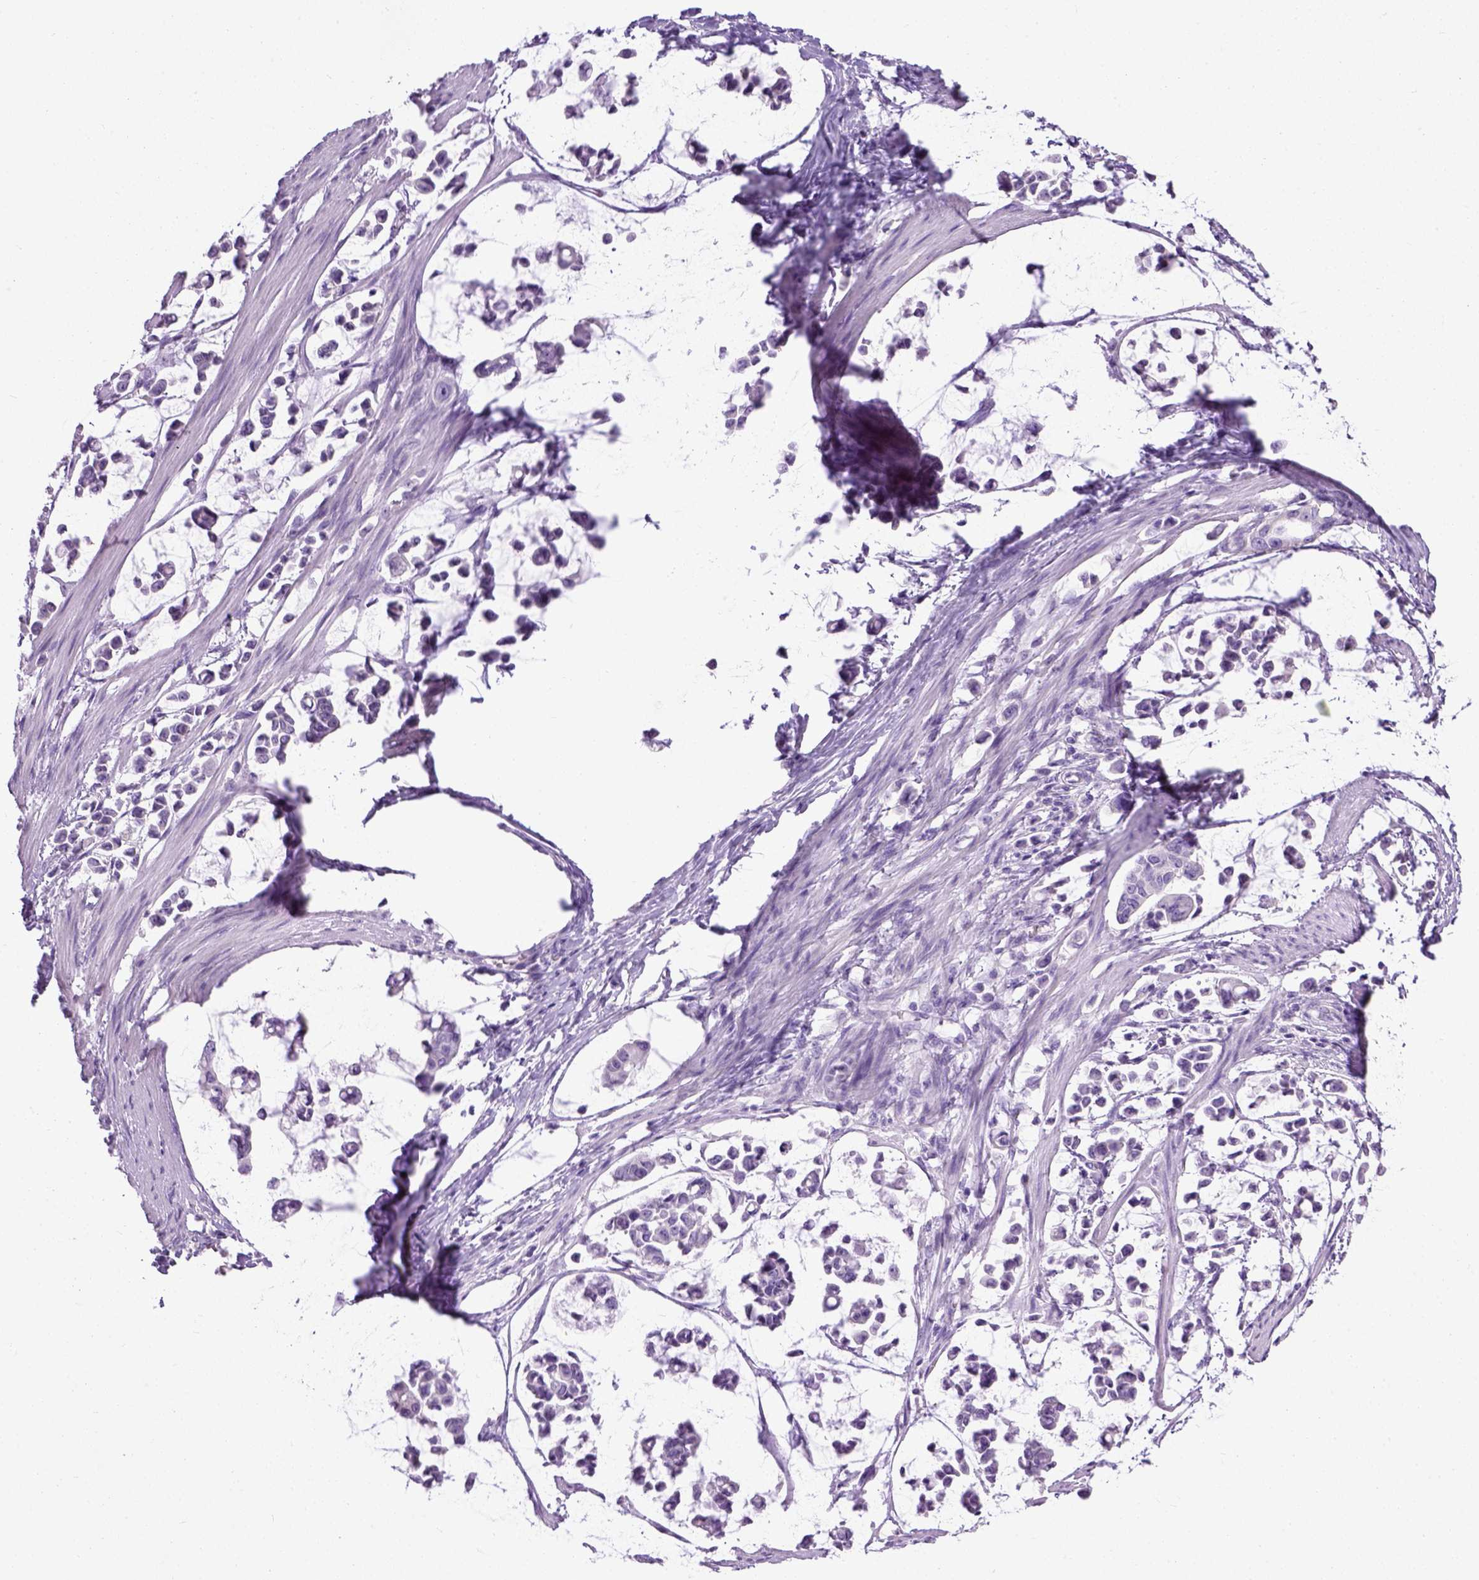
{"staining": {"intensity": "negative", "quantity": "none", "location": "none"}, "tissue": "stomach cancer", "cell_type": "Tumor cells", "image_type": "cancer", "snomed": [{"axis": "morphology", "description": "Adenocarcinoma, NOS"}, {"axis": "topography", "description": "Stomach"}], "caption": "DAB (3,3'-diaminobenzidine) immunohistochemical staining of human stomach adenocarcinoma reveals no significant positivity in tumor cells.", "gene": "CYP24A1", "patient": {"sex": "male", "age": 82}}